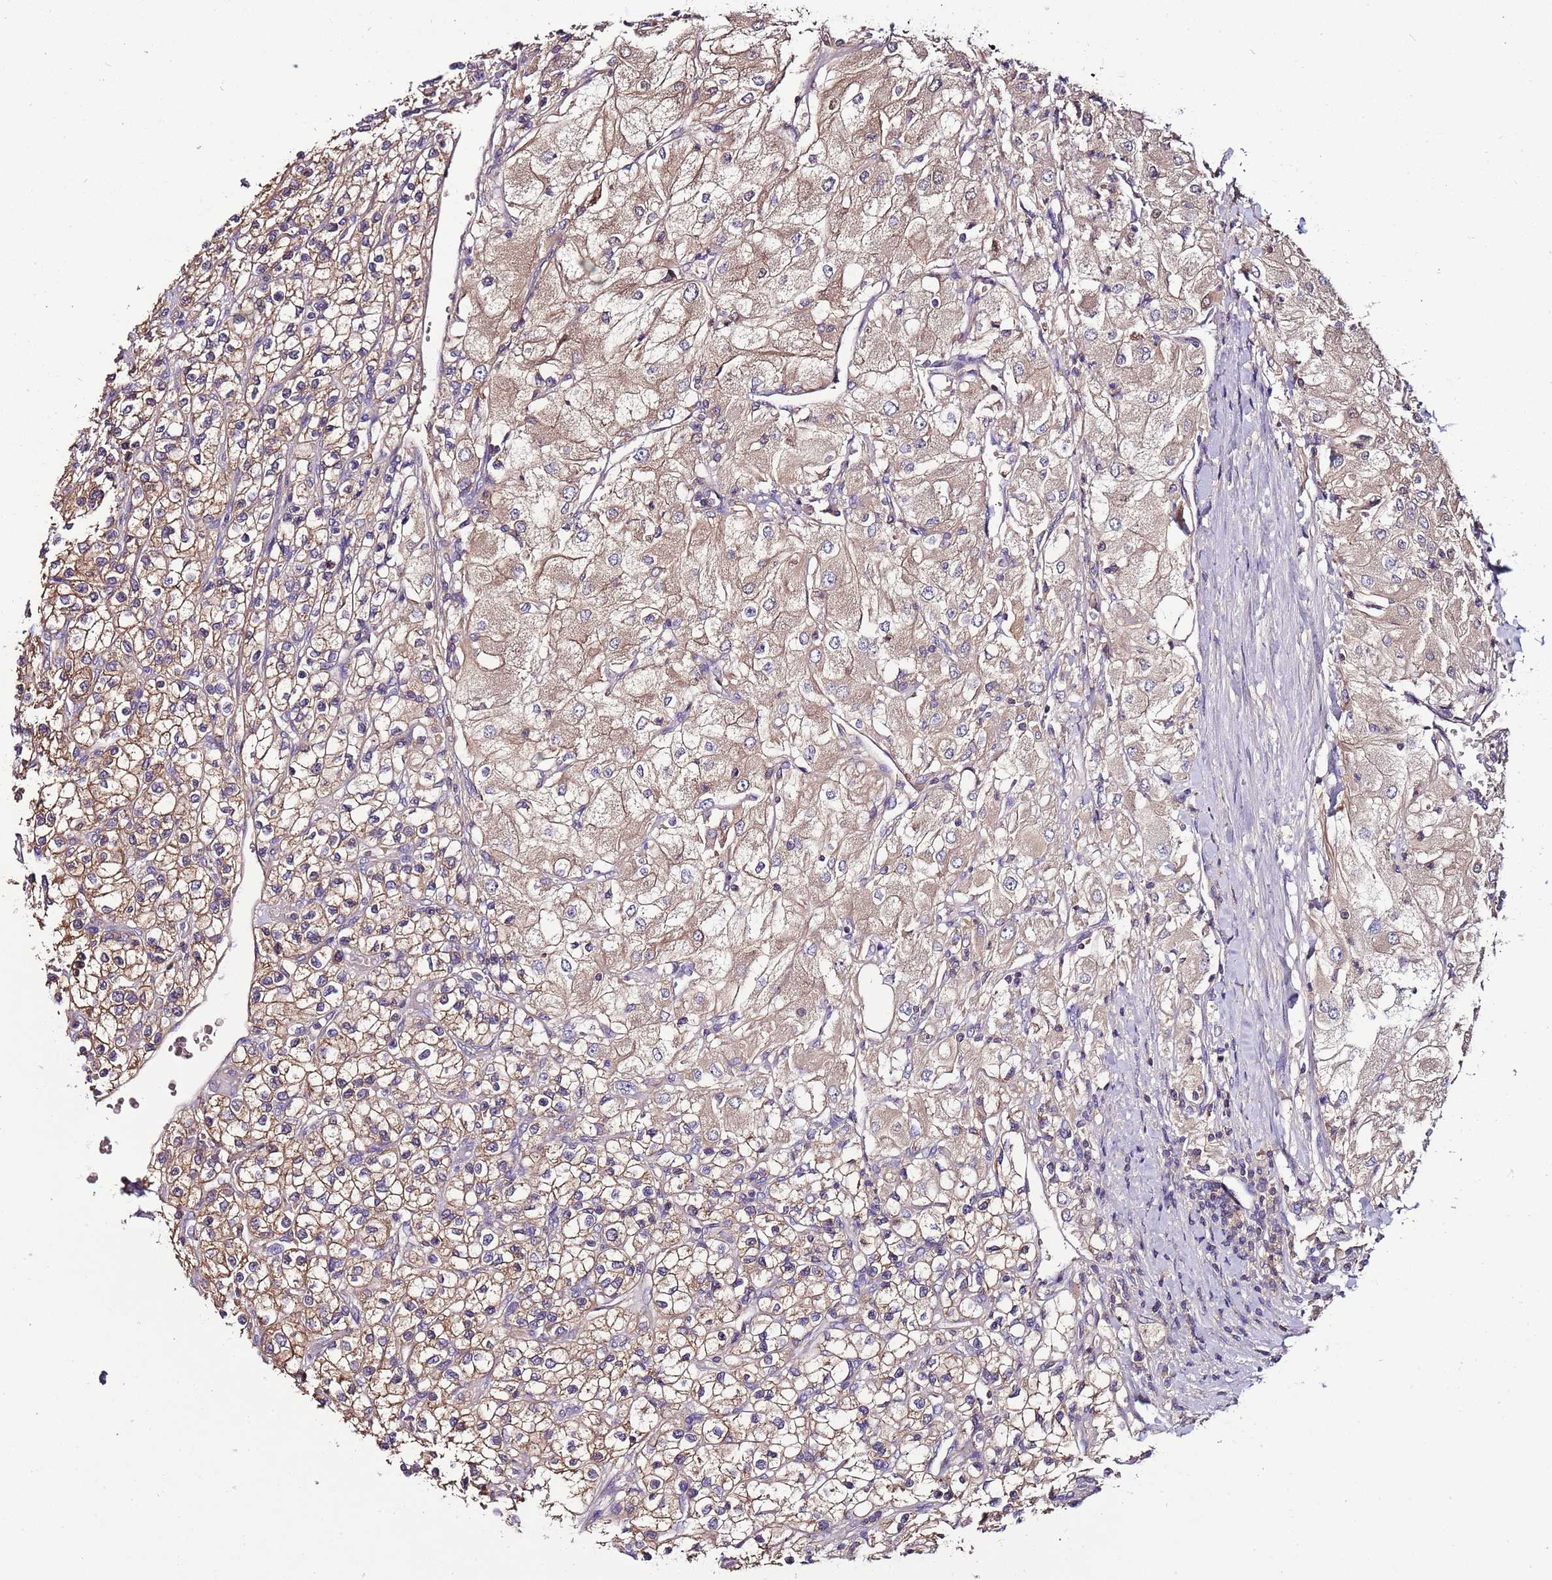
{"staining": {"intensity": "weak", "quantity": "25%-75%", "location": "cytoplasmic/membranous"}, "tissue": "renal cancer", "cell_type": "Tumor cells", "image_type": "cancer", "snomed": [{"axis": "morphology", "description": "Adenocarcinoma, NOS"}, {"axis": "topography", "description": "Kidney"}], "caption": "Approximately 25%-75% of tumor cells in human adenocarcinoma (renal) display weak cytoplasmic/membranous protein positivity as visualized by brown immunohistochemical staining.", "gene": "IGIP", "patient": {"sex": "male", "age": 80}}